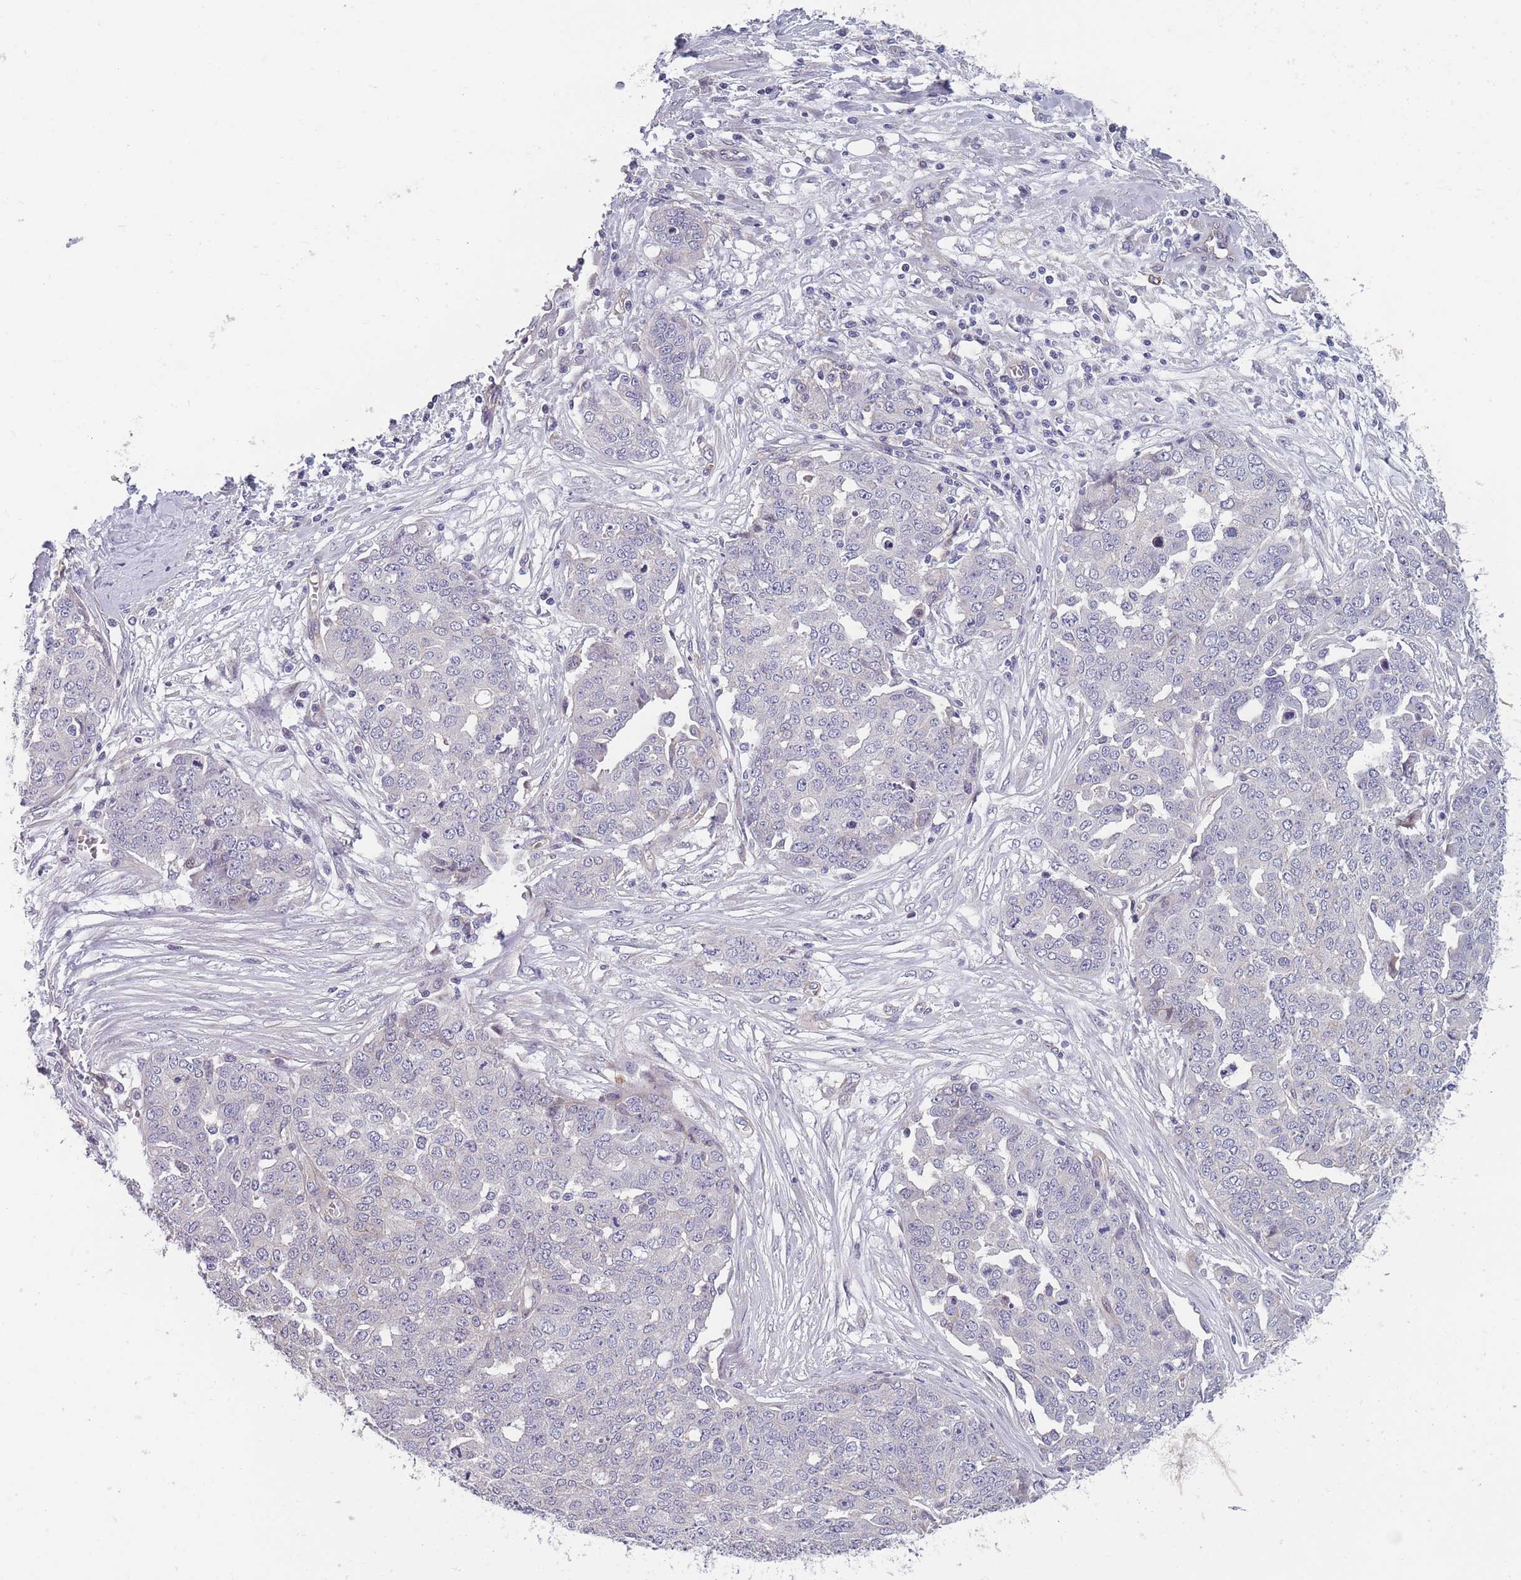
{"staining": {"intensity": "negative", "quantity": "none", "location": "none"}, "tissue": "ovarian cancer", "cell_type": "Tumor cells", "image_type": "cancer", "snomed": [{"axis": "morphology", "description": "Cystadenocarcinoma, serous, NOS"}, {"axis": "topography", "description": "Soft tissue"}, {"axis": "topography", "description": "Ovary"}], "caption": "DAB (3,3'-diaminobenzidine) immunohistochemical staining of ovarian cancer (serous cystadenocarcinoma) shows no significant positivity in tumor cells.", "gene": "FAM83F", "patient": {"sex": "female", "age": 57}}